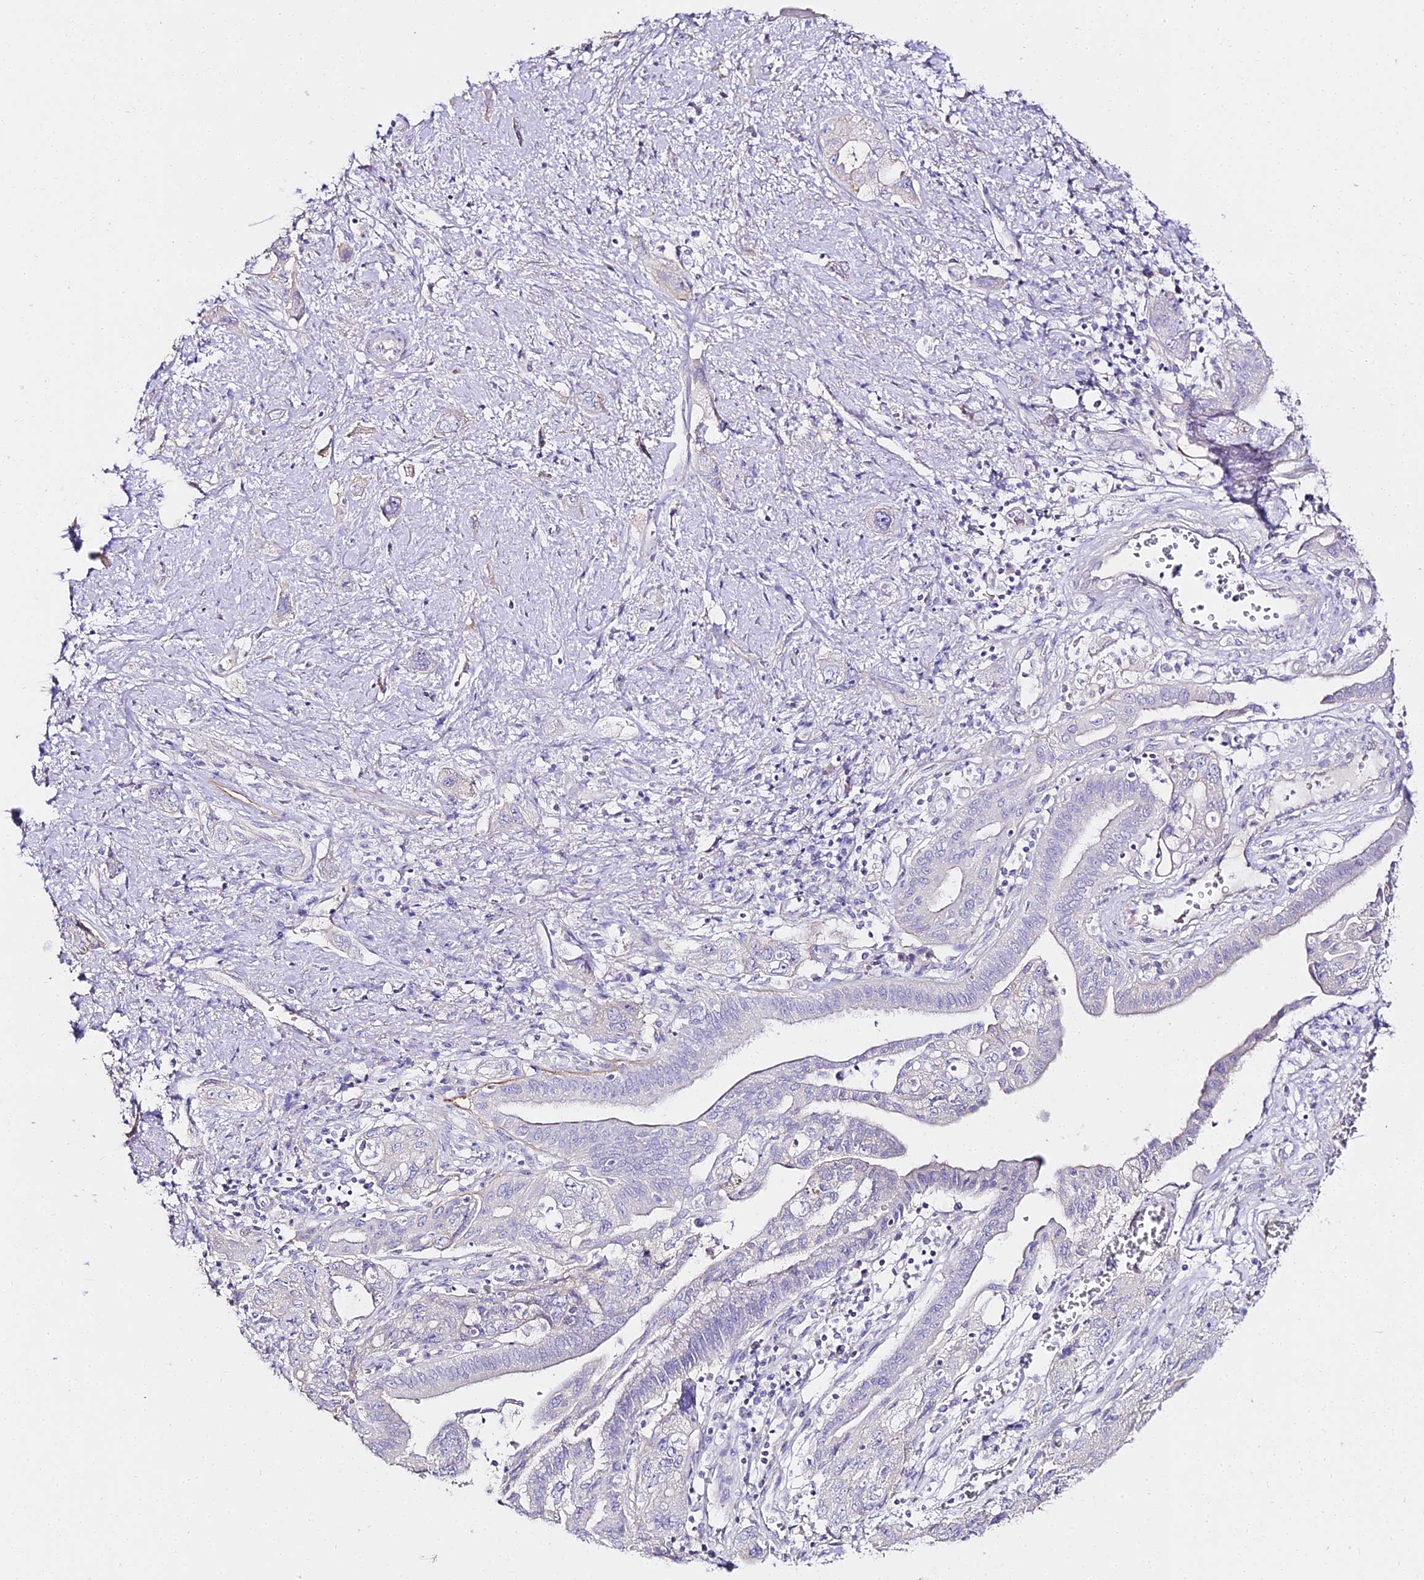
{"staining": {"intensity": "negative", "quantity": "none", "location": "none"}, "tissue": "pancreatic cancer", "cell_type": "Tumor cells", "image_type": "cancer", "snomed": [{"axis": "morphology", "description": "Adenocarcinoma, NOS"}, {"axis": "topography", "description": "Pancreas"}], "caption": "A micrograph of pancreatic adenocarcinoma stained for a protein displays no brown staining in tumor cells.", "gene": "ALPG", "patient": {"sex": "female", "age": 73}}